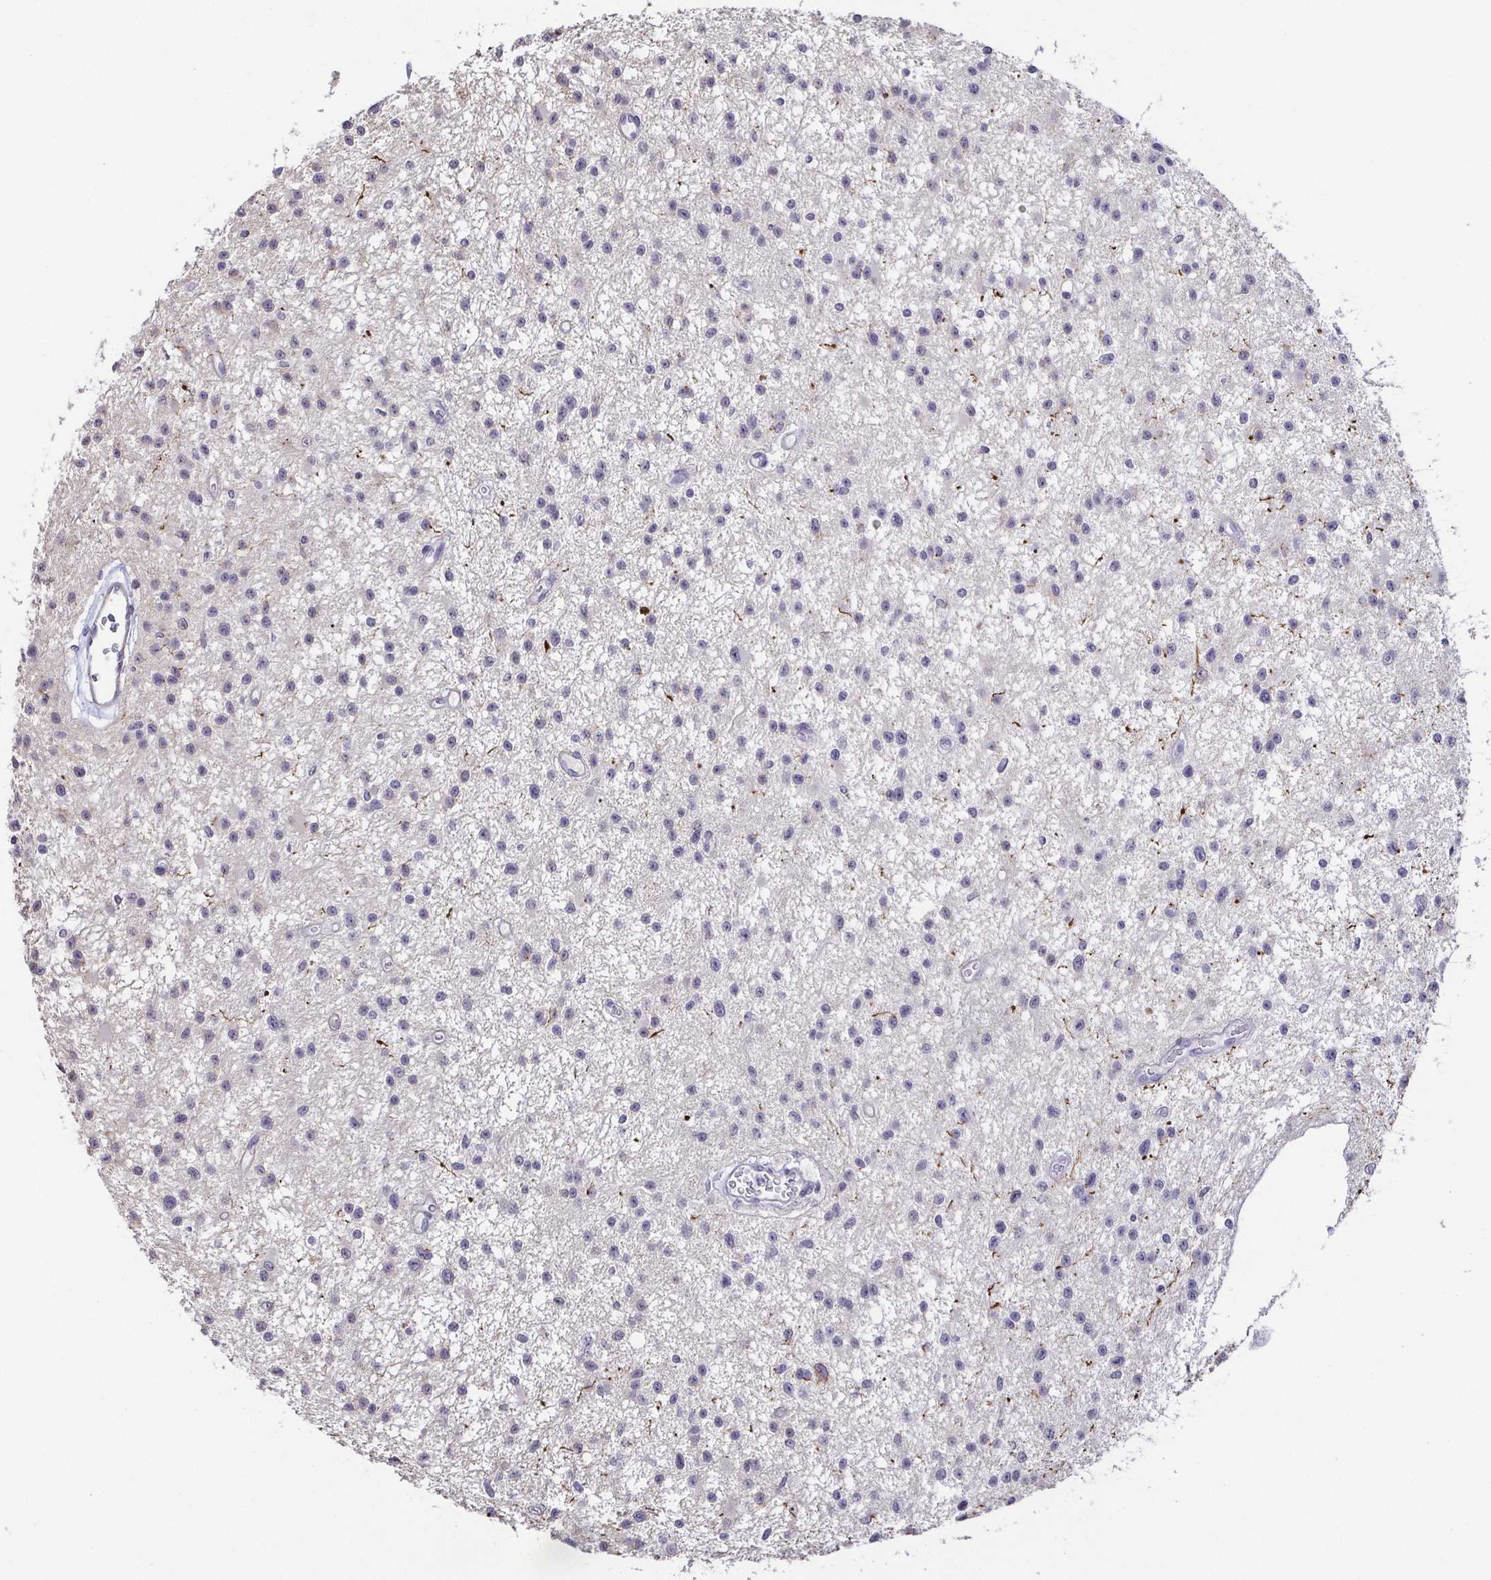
{"staining": {"intensity": "negative", "quantity": "none", "location": "none"}, "tissue": "glioma", "cell_type": "Tumor cells", "image_type": "cancer", "snomed": [{"axis": "morphology", "description": "Glioma, malignant, Low grade"}, {"axis": "topography", "description": "Brain"}], "caption": "A histopathology image of malignant glioma (low-grade) stained for a protein demonstrates no brown staining in tumor cells. (Stains: DAB (3,3'-diaminobenzidine) immunohistochemistry with hematoxylin counter stain, Microscopy: brightfield microscopy at high magnification).", "gene": "NEFH", "patient": {"sex": "male", "age": 43}}